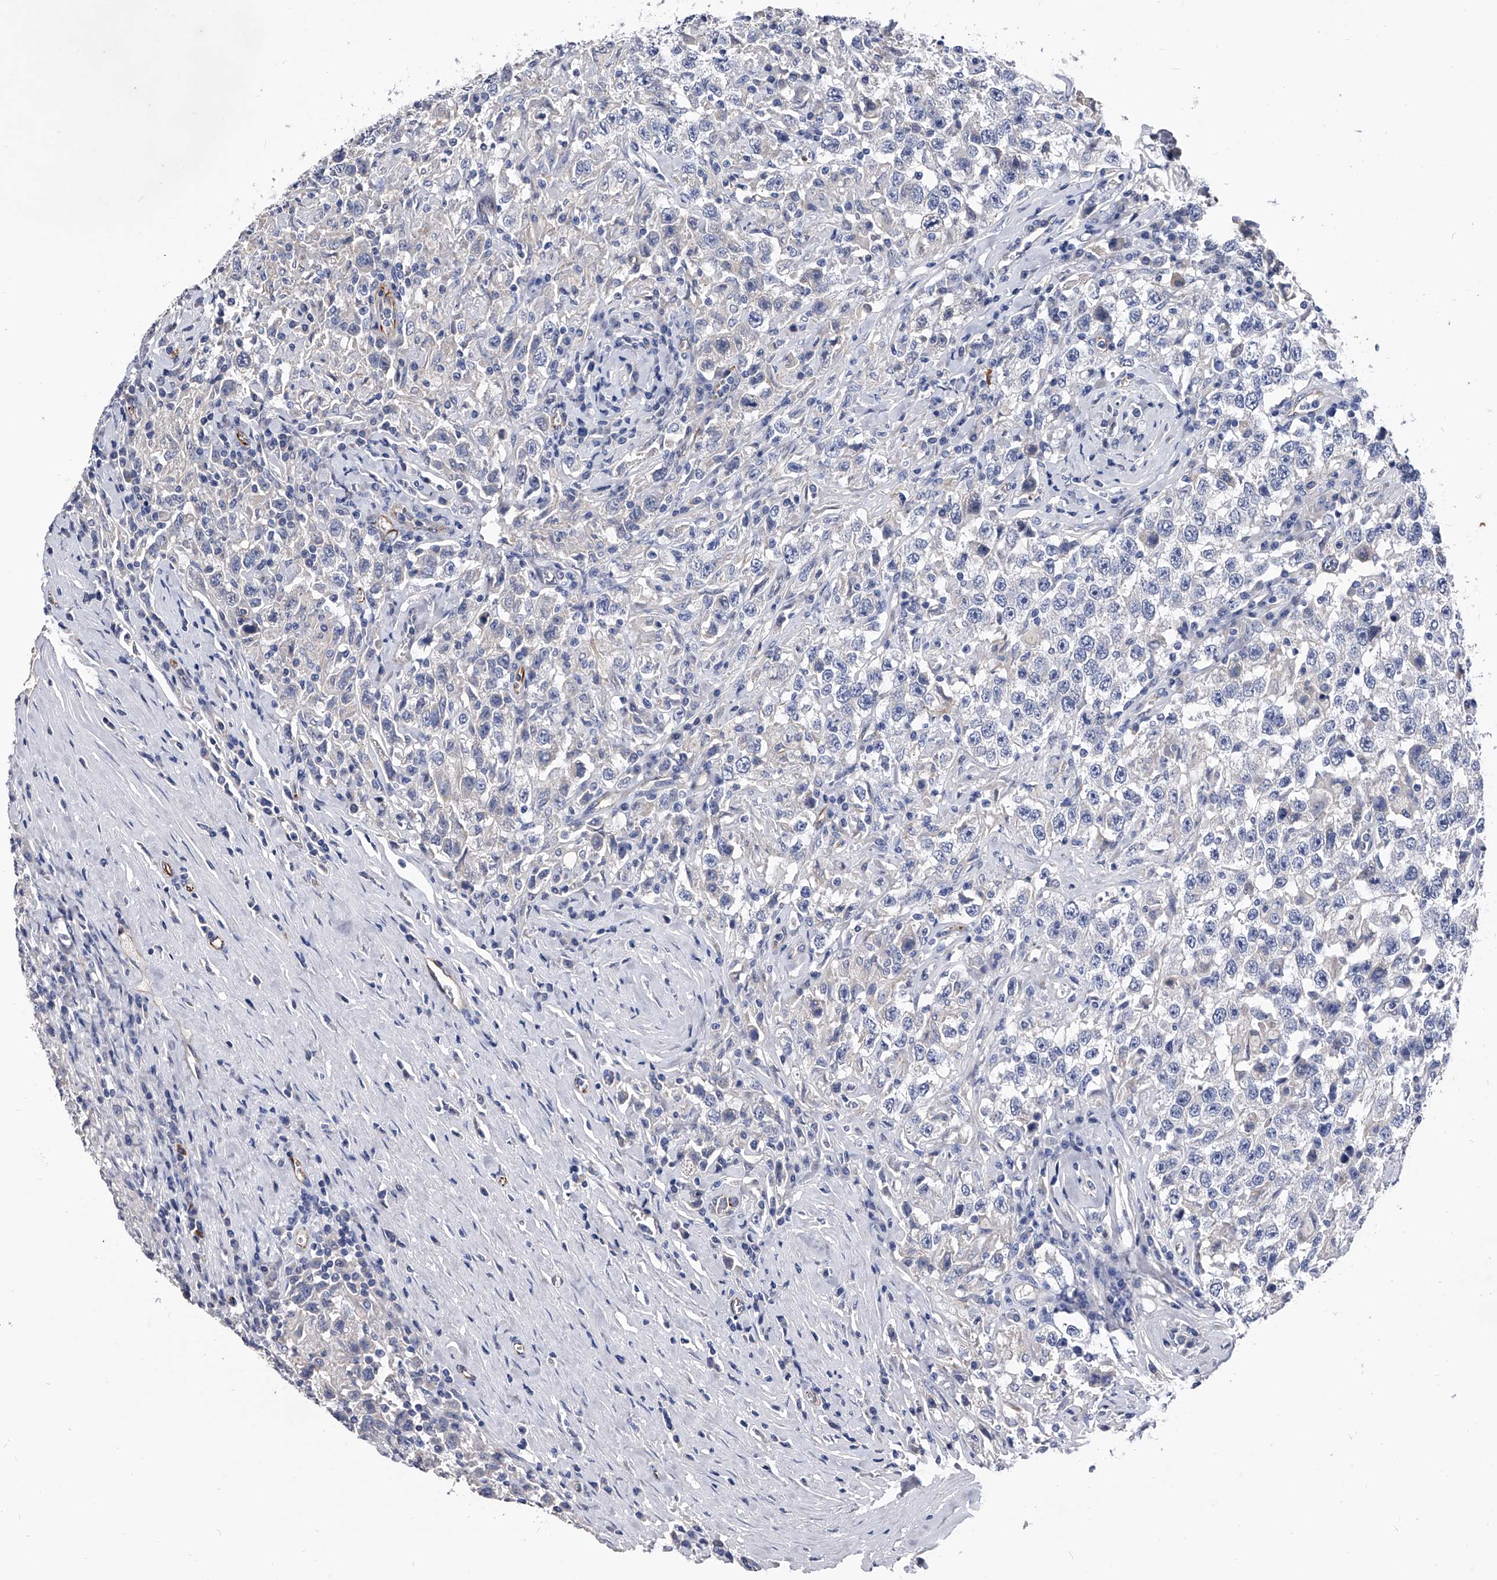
{"staining": {"intensity": "negative", "quantity": "none", "location": "none"}, "tissue": "testis cancer", "cell_type": "Tumor cells", "image_type": "cancer", "snomed": [{"axis": "morphology", "description": "Seminoma, NOS"}, {"axis": "topography", "description": "Testis"}], "caption": "A photomicrograph of testis seminoma stained for a protein shows no brown staining in tumor cells.", "gene": "EFCAB7", "patient": {"sex": "male", "age": 41}}